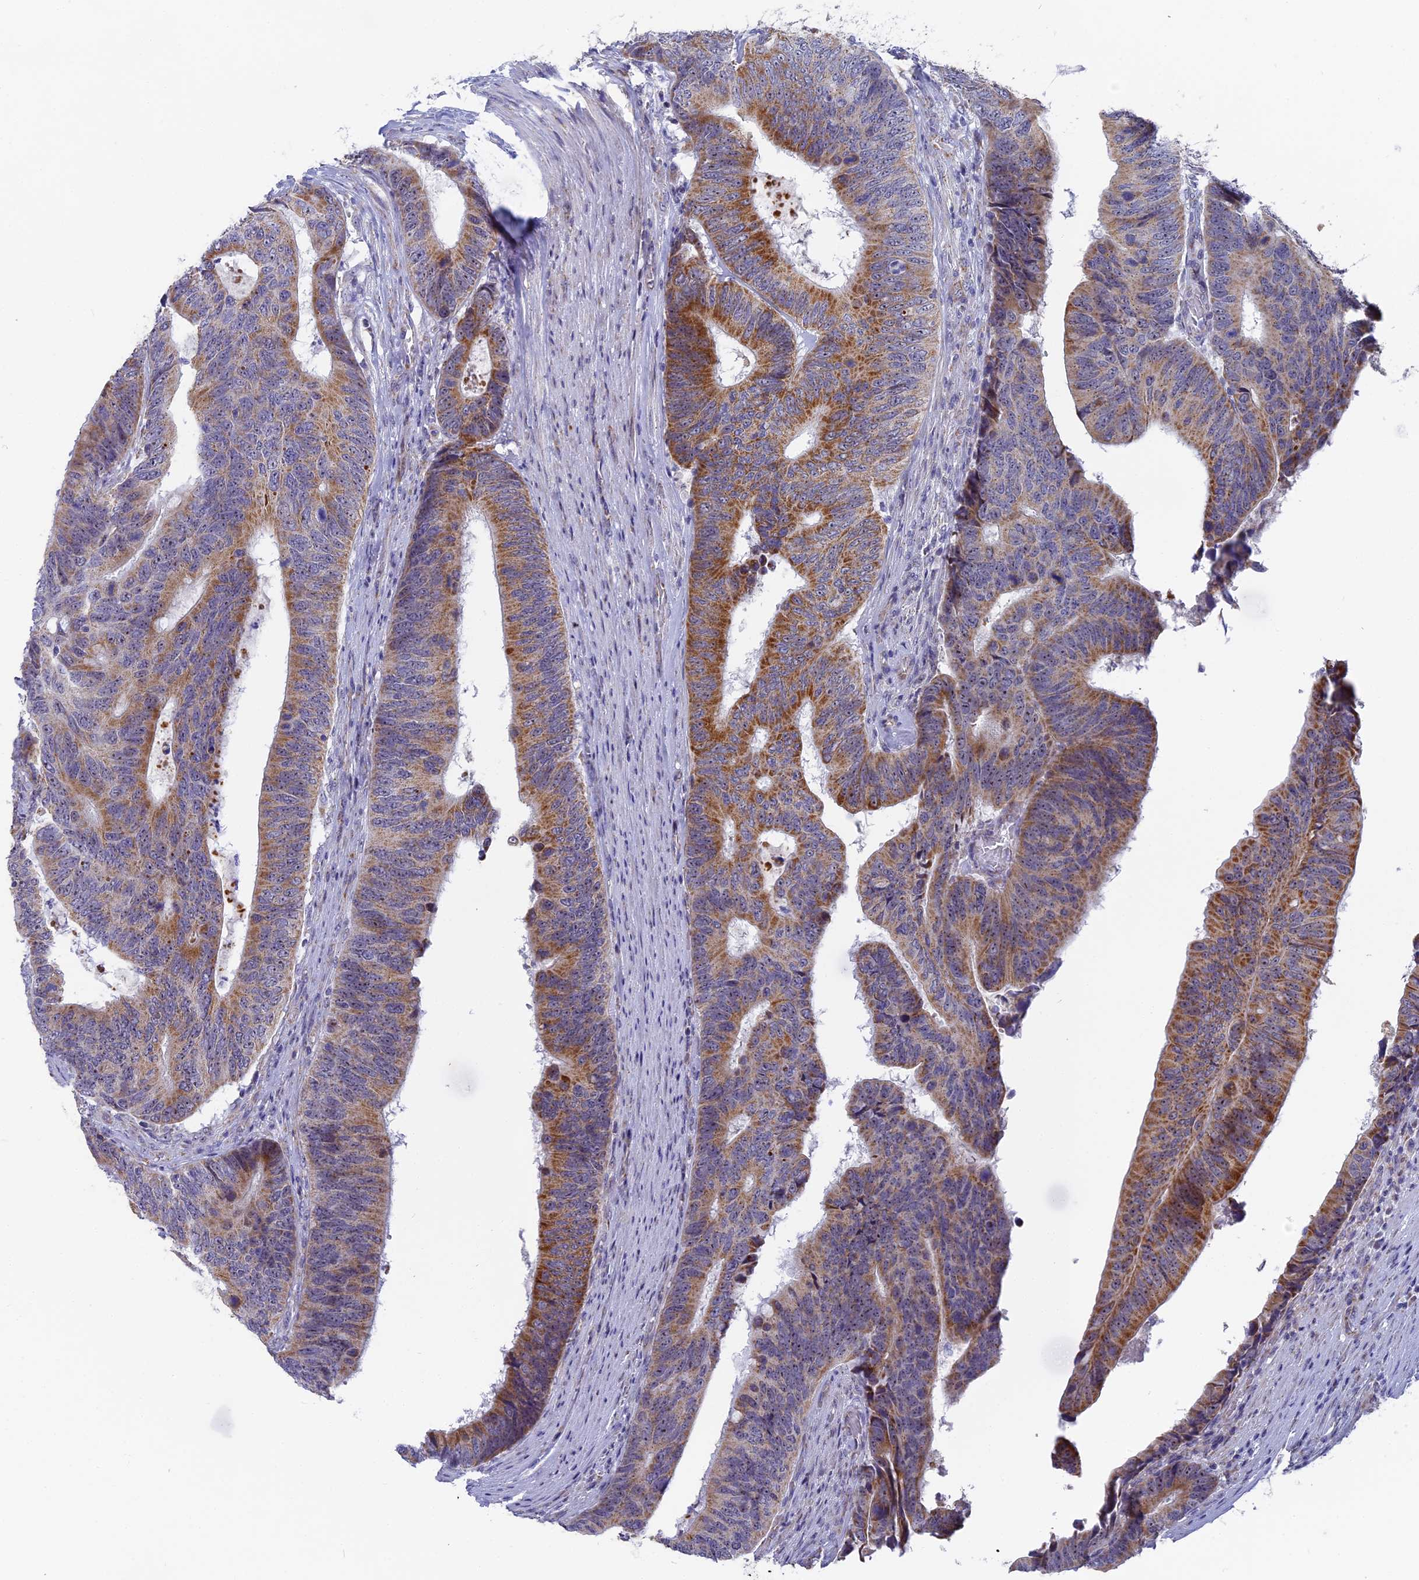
{"staining": {"intensity": "moderate", "quantity": ">75%", "location": "cytoplasmic/membranous"}, "tissue": "colorectal cancer", "cell_type": "Tumor cells", "image_type": "cancer", "snomed": [{"axis": "morphology", "description": "Adenocarcinoma, NOS"}, {"axis": "topography", "description": "Colon"}], "caption": "A high-resolution photomicrograph shows IHC staining of adenocarcinoma (colorectal), which reveals moderate cytoplasmic/membranous staining in about >75% of tumor cells. The protein of interest is stained brown, and the nuclei are stained in blue (DAB IHC with brightfield microscopy, high magnification).", "gene": "DTWD1", "patient": {"sex": "male", "age": 87}}